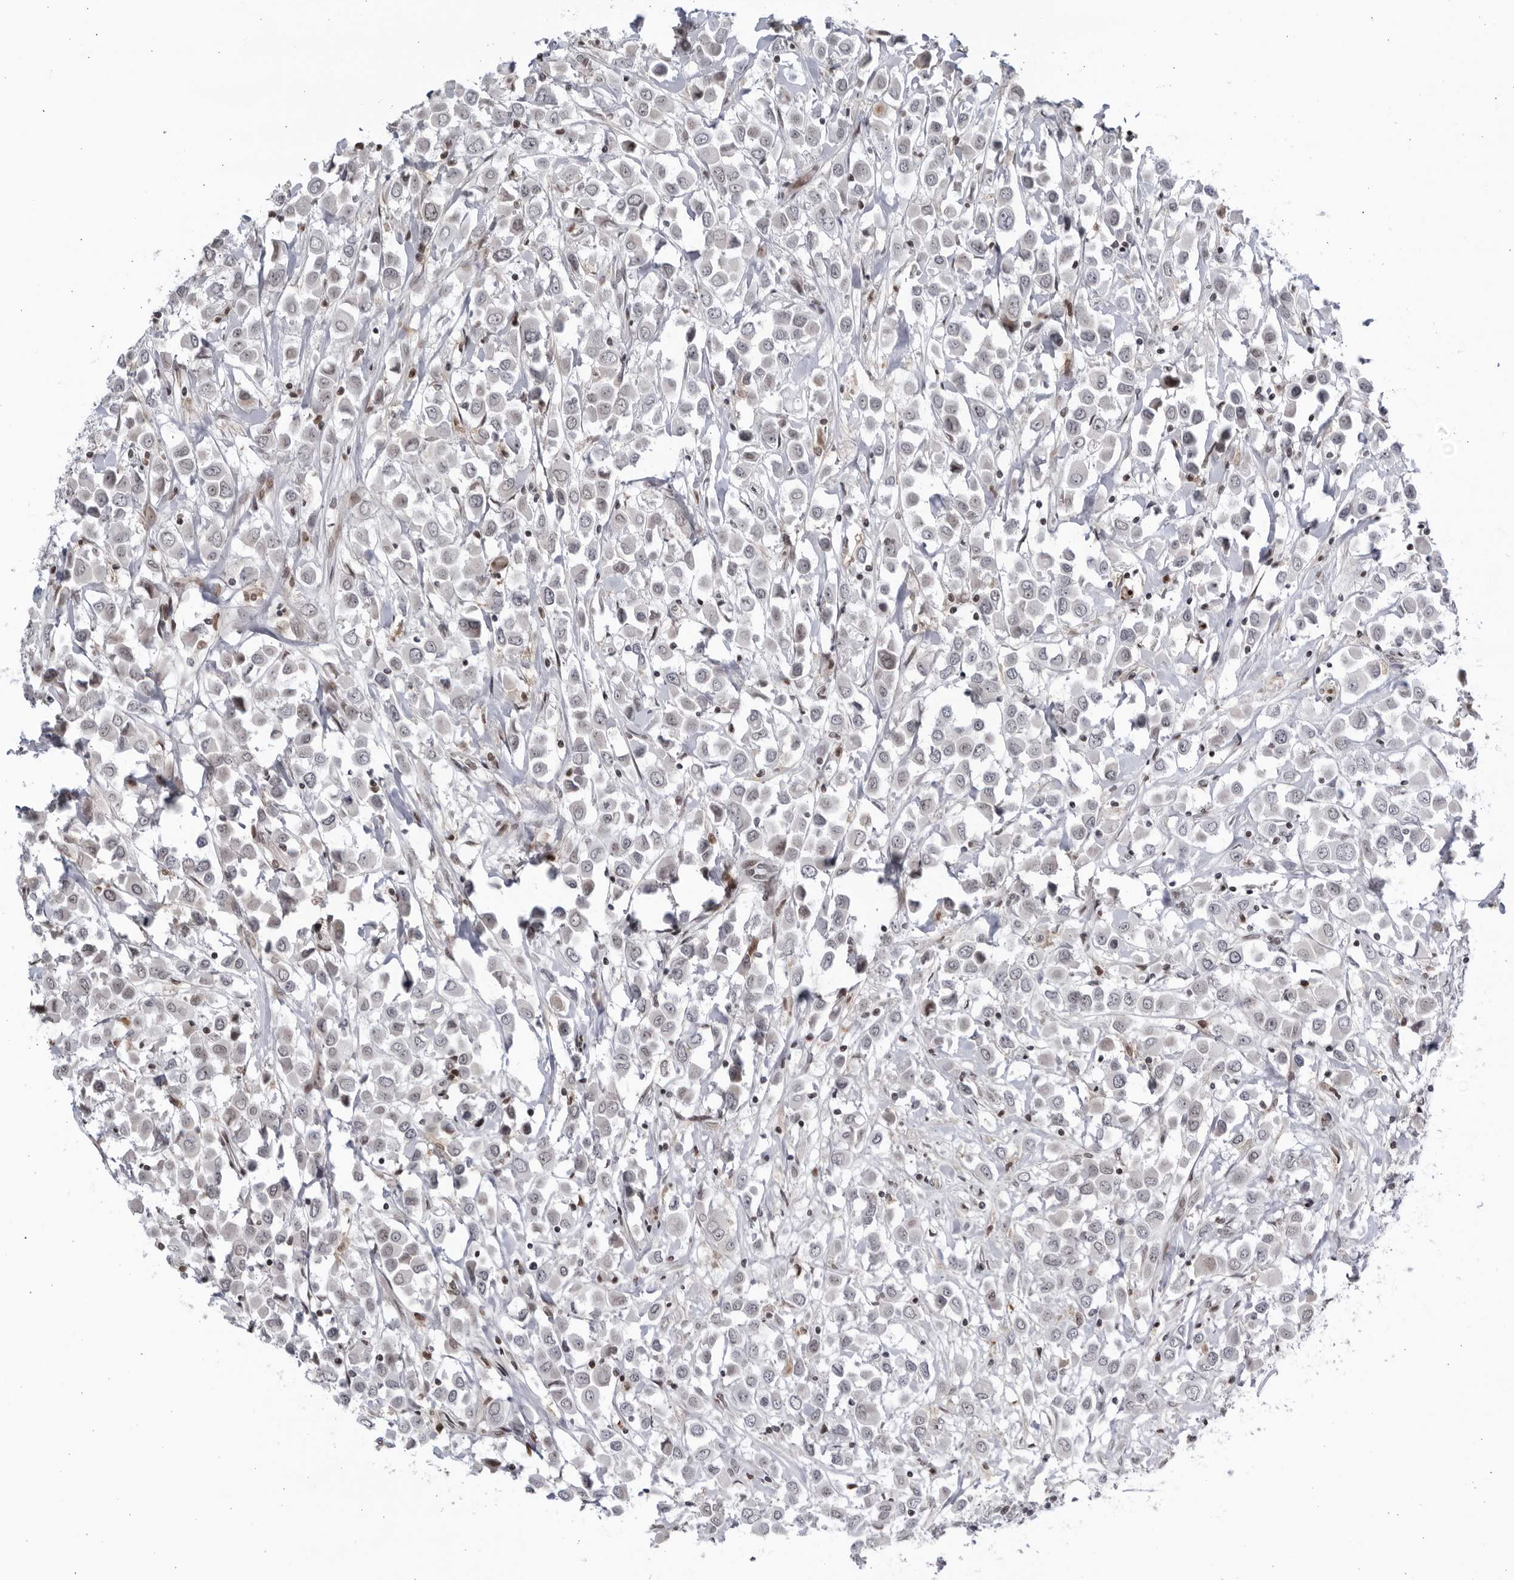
{"staining": {"intensity": "negative", "quantity": "none", "location": "none"}, "tissue": "breast cancer", "cell_type": "Tumor cells", "image_type": "cancer", "snomed": [{"axis": "morphology", "description": "Duct carcinoma"}, {"axis": "topography", "description": "Breast"}], "caption": "Immunohistochemical staining of human breast cancer (intraductal carcinoma) demonstrates no significant staining in tumor cells.", "gene": "DTL", "patient": {"sex": "female", "age": 61}}